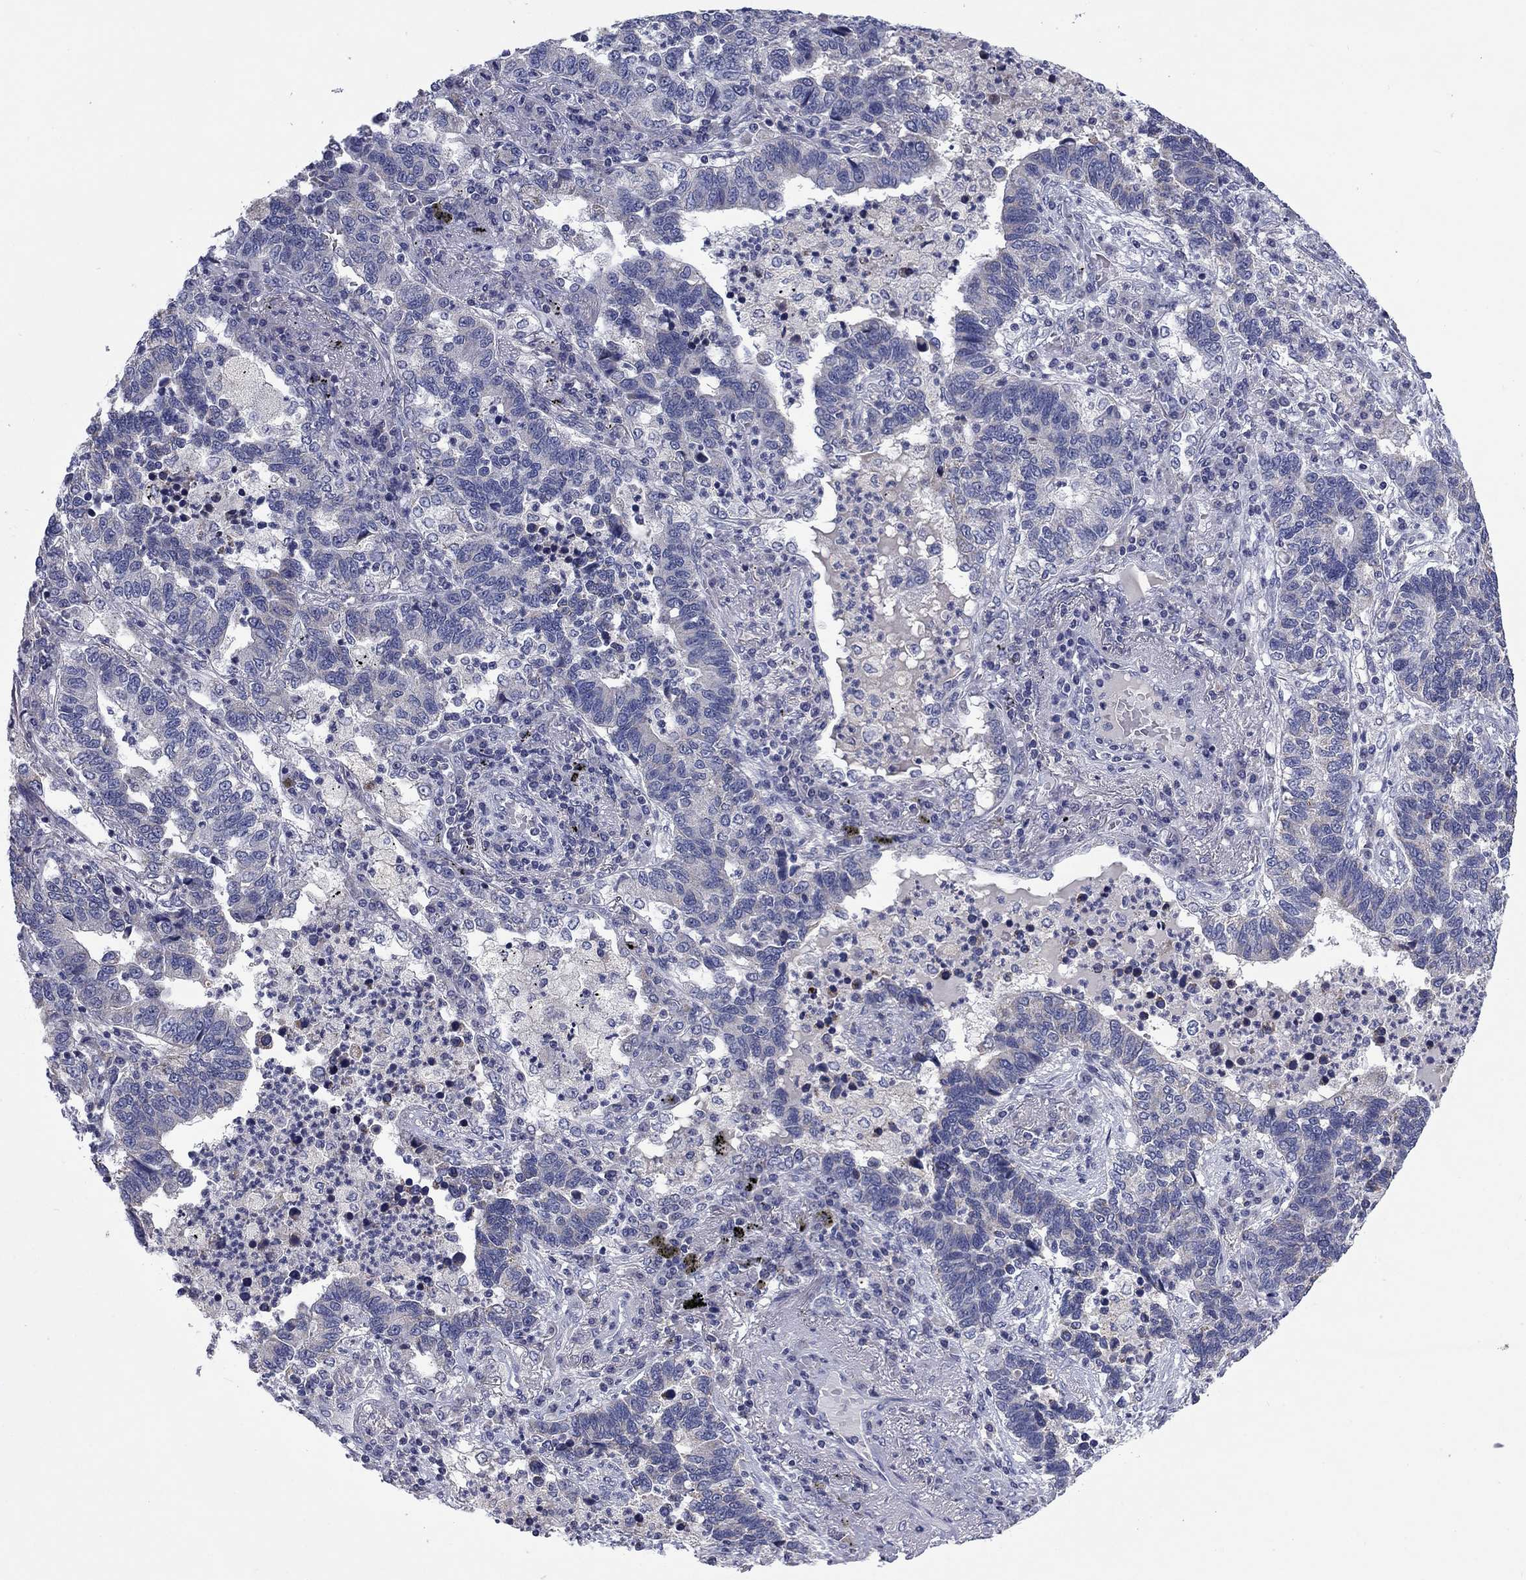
{"staining": {"intensity": "negative", "quantity": "none", "location": "none"}, "tissue": "lung cancer", "cell_type": "Tumor cells", "image_type": "cancer", "snomed": [{"axis": "morphology", "description": "Adenocarcinoma, NOS"}, {"axis": "topography", "description": "Lung"}], "caption": "Human lung cancer stained for a protein using immunohistochemistry exhibits no staining in tumor cells.", "gene": "FRK", "patient": {"sex": "female", "age": 57}}